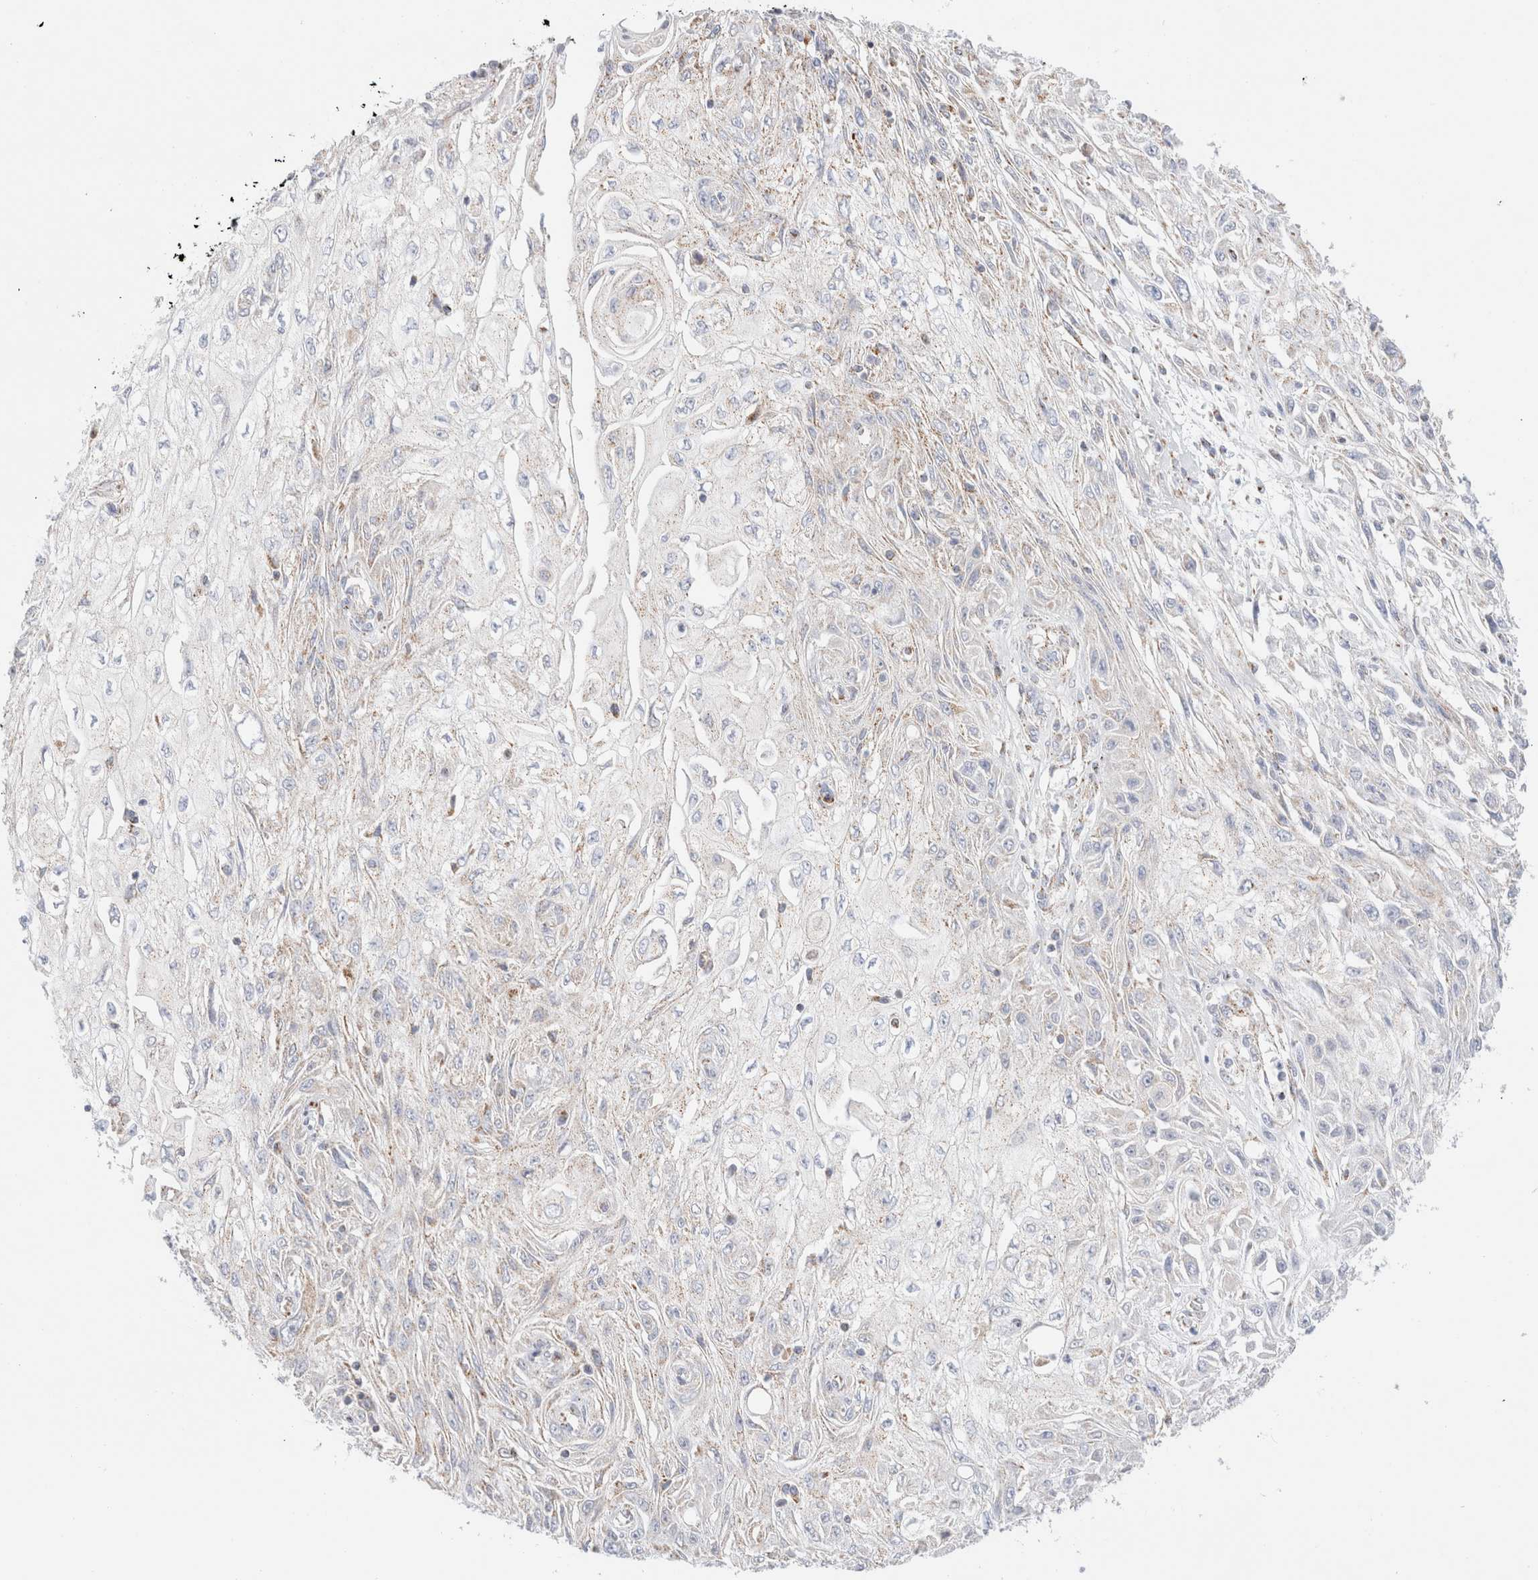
{"staining": {"intensity": "weak", "quantity": "<25%", "location": "cytoplasmic/membranous"}, "tissue": "skin cancer", "cell_type": "Tumor cells", "image_type": "cancer", "snomed": [{"axis": "morphology", "description": "Squamous cell carcinoma, NOS"}, {"axis": "morphology", "description": "Squamous cell carcinoma, metastatic, NOS"}, {"axis": "topography", "description": "Skin"}, {"axis": "topography", "description": "Lymph node"}], "caption": "DAB (3,3'-diaminobenzidine) immunohistochemical staining of skin cancer reveals no significant positivity in tumor cells.", "gene": "ATP6V1C1", "patient": {"sex": "male", "age": 75}}